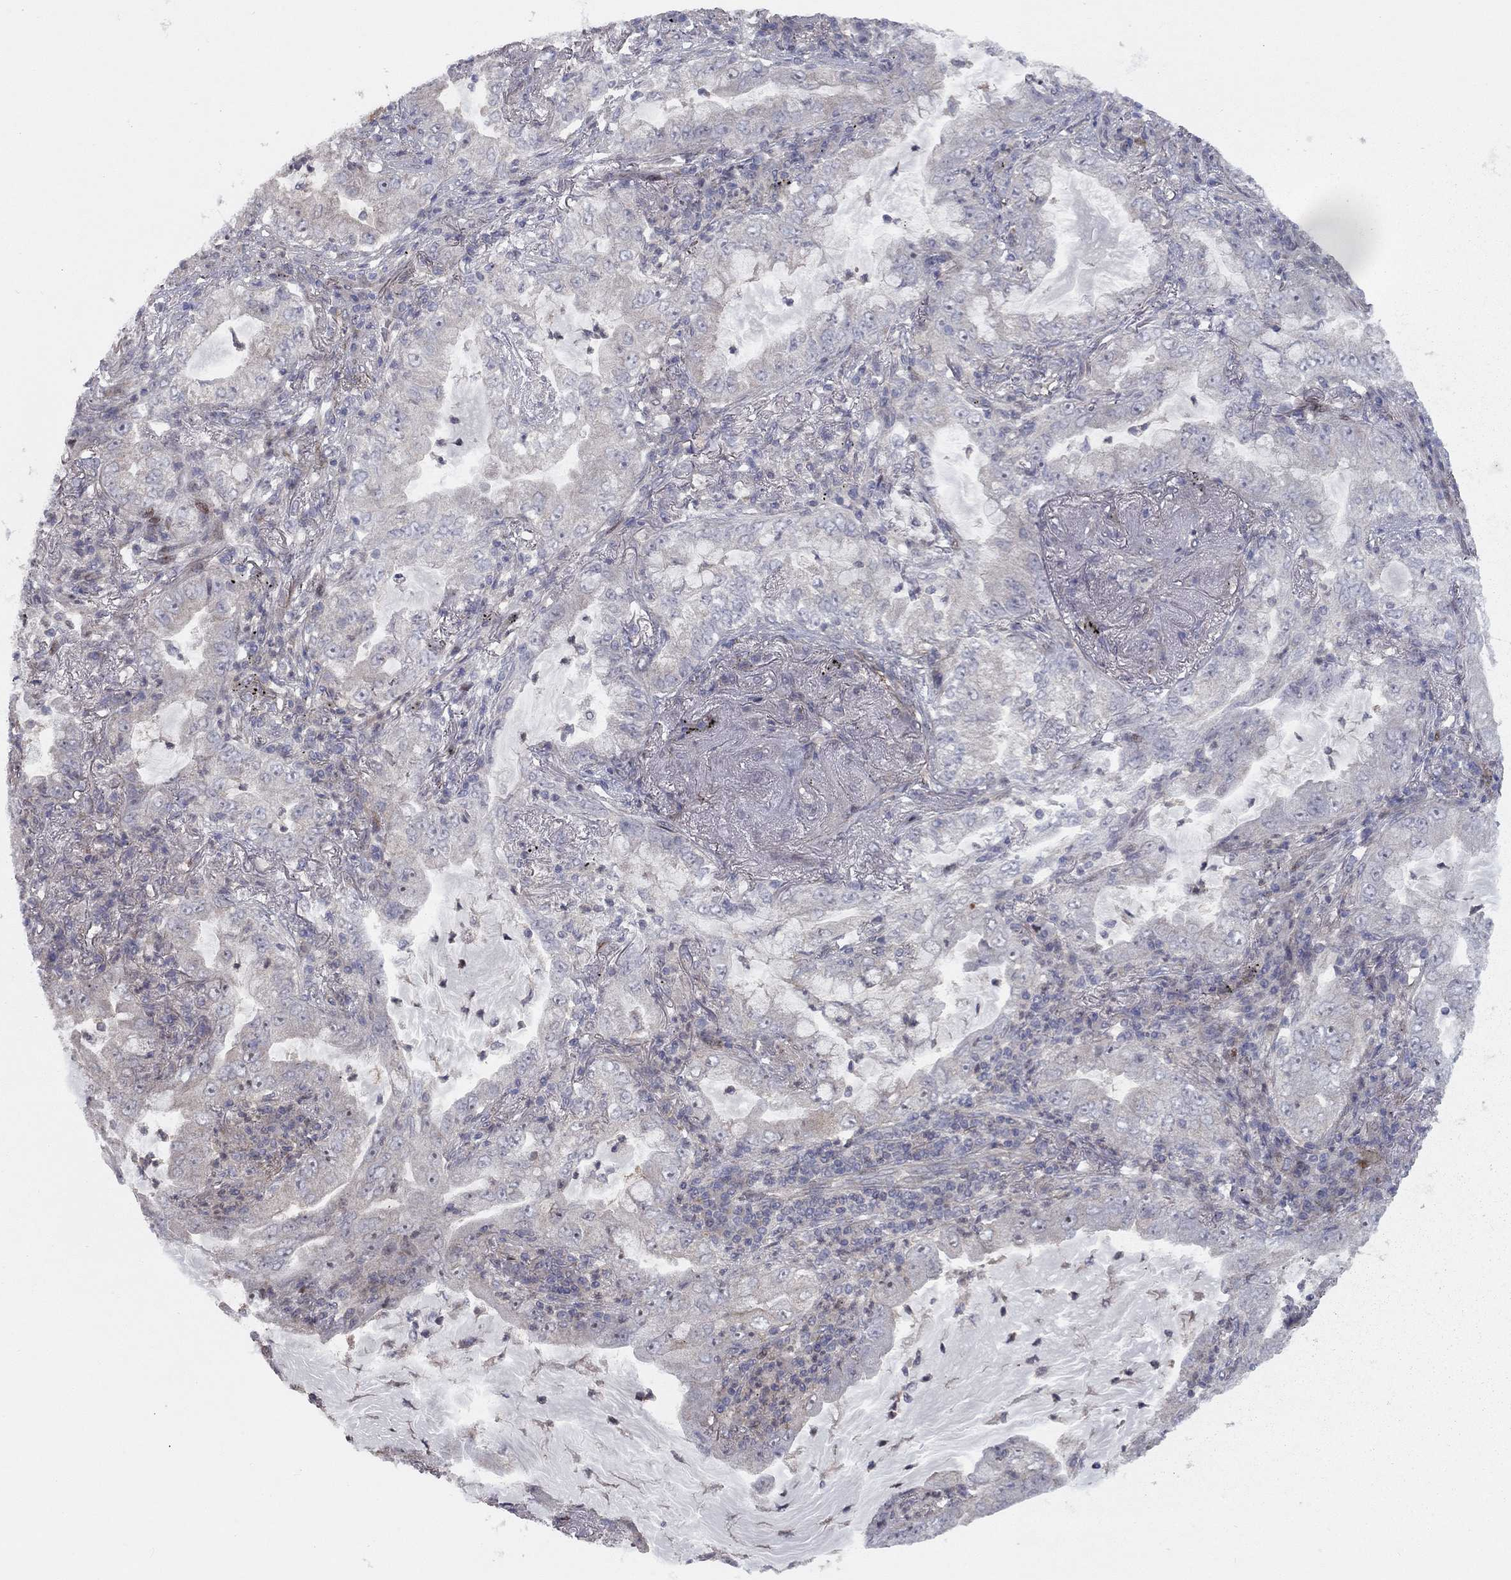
{"staining": {"intensity": "negative", "quantity": "none", "location": "none"}, "tissue": "lung cancer", "cell_type": "Tumor cells", "image_type": "cancer", "snomed": [{"axis": "morphology", "description": "Adenocarcinoma, NOS"}, {"axis": "topography", "description": "Lung"}], "caption": "Immunohistochemical staining of lung cancer reveals no significant positivity in tumor cells.", "gene": "DUSP7", "patient": {"sex": "female", "age": 73}}